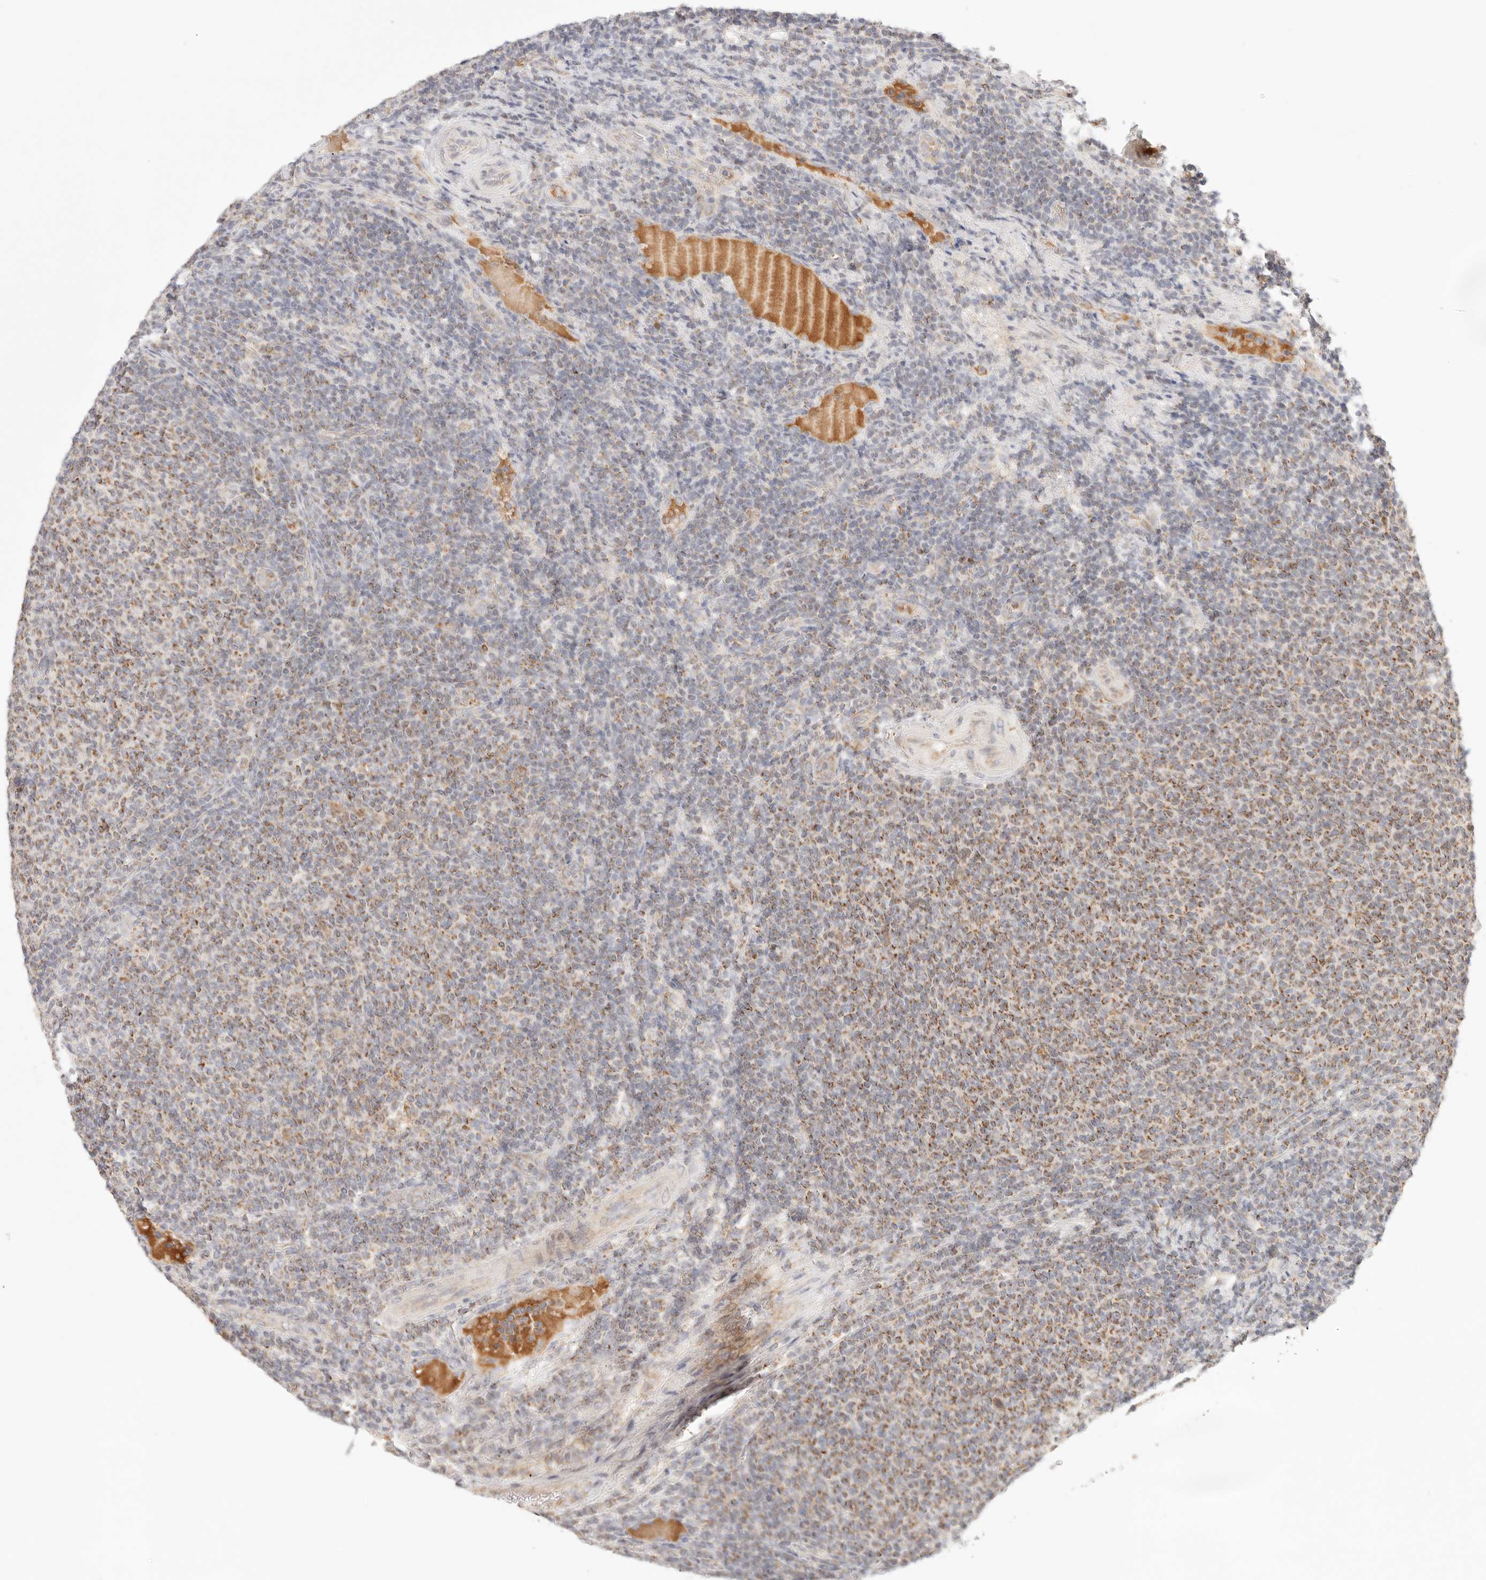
{"staining": {"intensity": "moderate", "quantity": "25%-75%", "location": "cytoplasmic/membranous"}, "tissue": "lymphoma", "cell_type": "Tumor cells", "image_type": "cancer", "snomed": [{"axis": "morphology", "description": "Malignant lymphoma, non-Hodgkin's type, Low grade"}, {"axis": "topography", "description": "Lymph node"}], "caption": "This is a photomicrograph of immunohistochemistry (IHC) staining of lymphoma, which shows moderate staining in the cytoplasmic/membranous of tumor cells.", "gene": "COA6", "patient": {"sex": "male", "age": 66}}